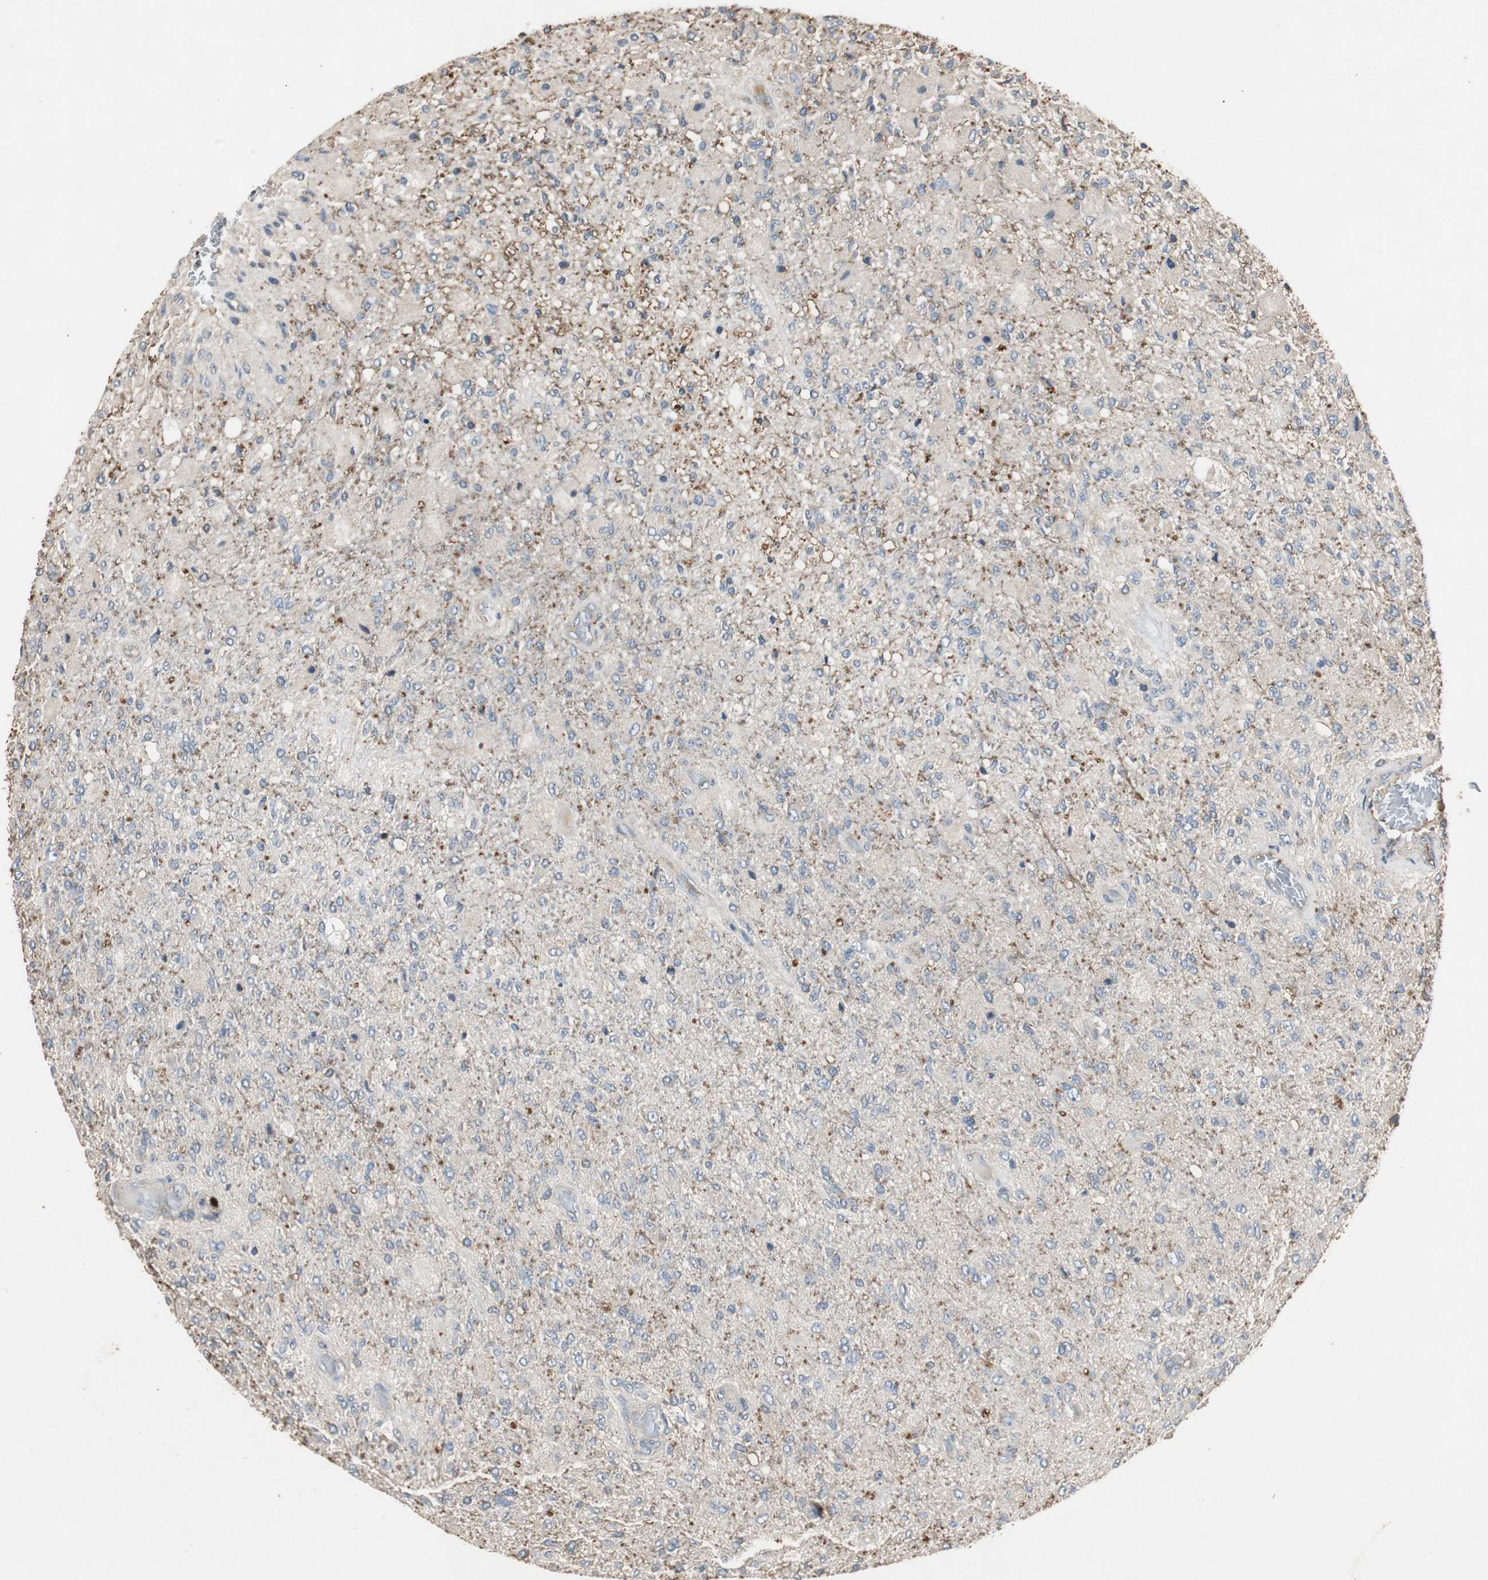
{"staining": {"intensity": "weak", "quantity": "<25%", "location": "cytoplasmic/membranous"}, "tissue": "glioma", "cell_type": "Tumor cells", "image_type": "cancer", "snomed": [{"axis": "morphology", "description": "Normal tissue, NOS"}, {"axis": "morphology", "description": "Glioma, malignant, High grade"}, {"axis": "topography", "description": "Cerebral cortex"}], "caption": "Immunohistochemistry histopathology image of malignant glioma (high-grade) stained for a protein (brown), which reveals no positivity in tumor cells.", "gene": "TNFRSF14", "patient": {"sex": "male", "age": 77}}